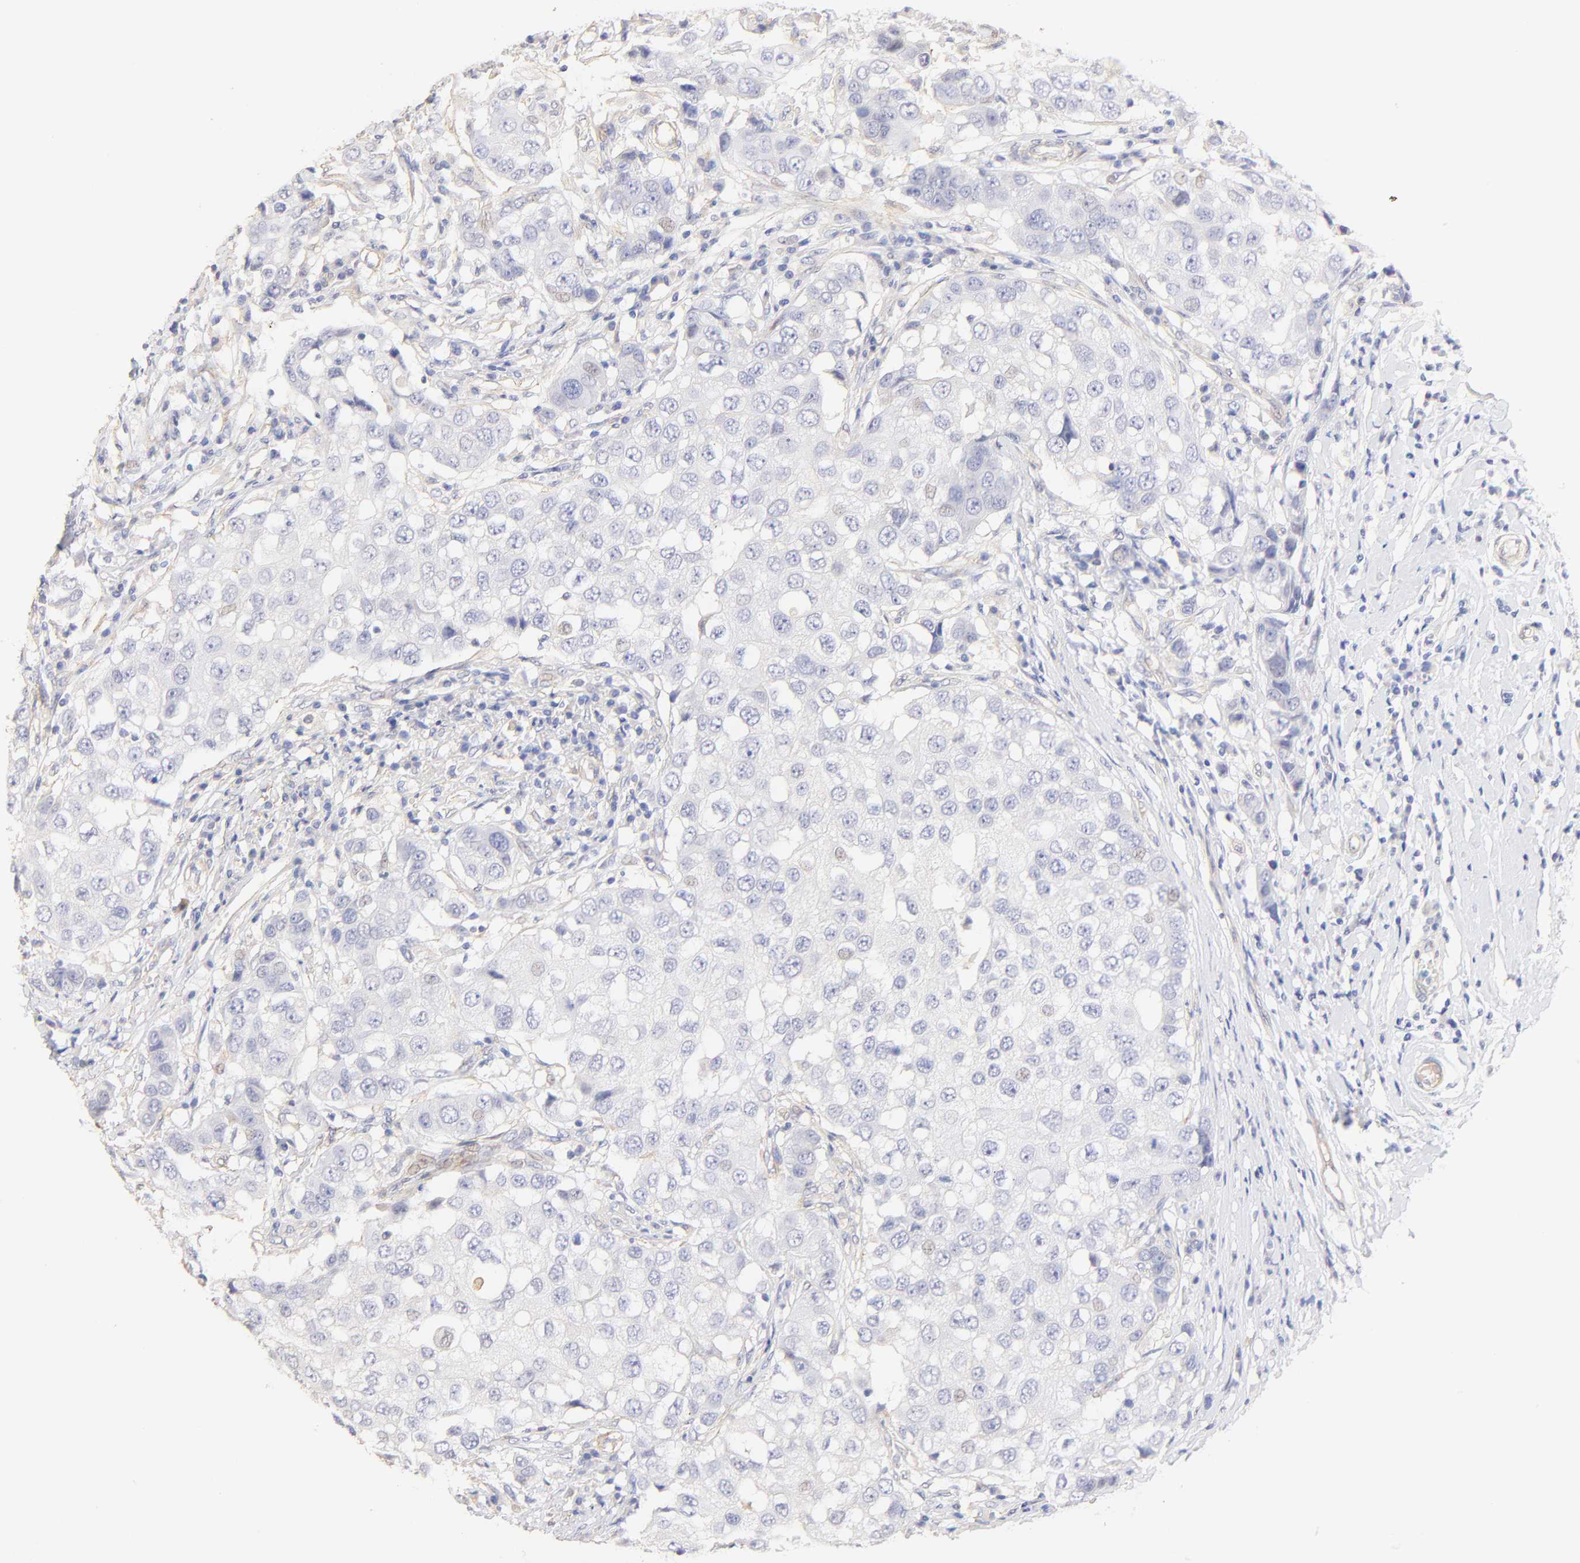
{"staining": {"intensity": "negative", "quantity": "none", "location": "none"}, "tissue": "breast cancer", "cell_type": "Tumor cells", "image_type": "cancer", "snomed": [{"axis": "morphology", "description": "Duct carcinoma"}, {"axis": "topography", "description": "Breast"}], "caption": "Tumor cells are negative for protein expression in human breast intraductal carcinoma. (DAB immunohistochemistry (IHC) with hematoxylin counter stain).", "gene": "ACTRT1", "patient": {"sex": "female", "age": 27}}